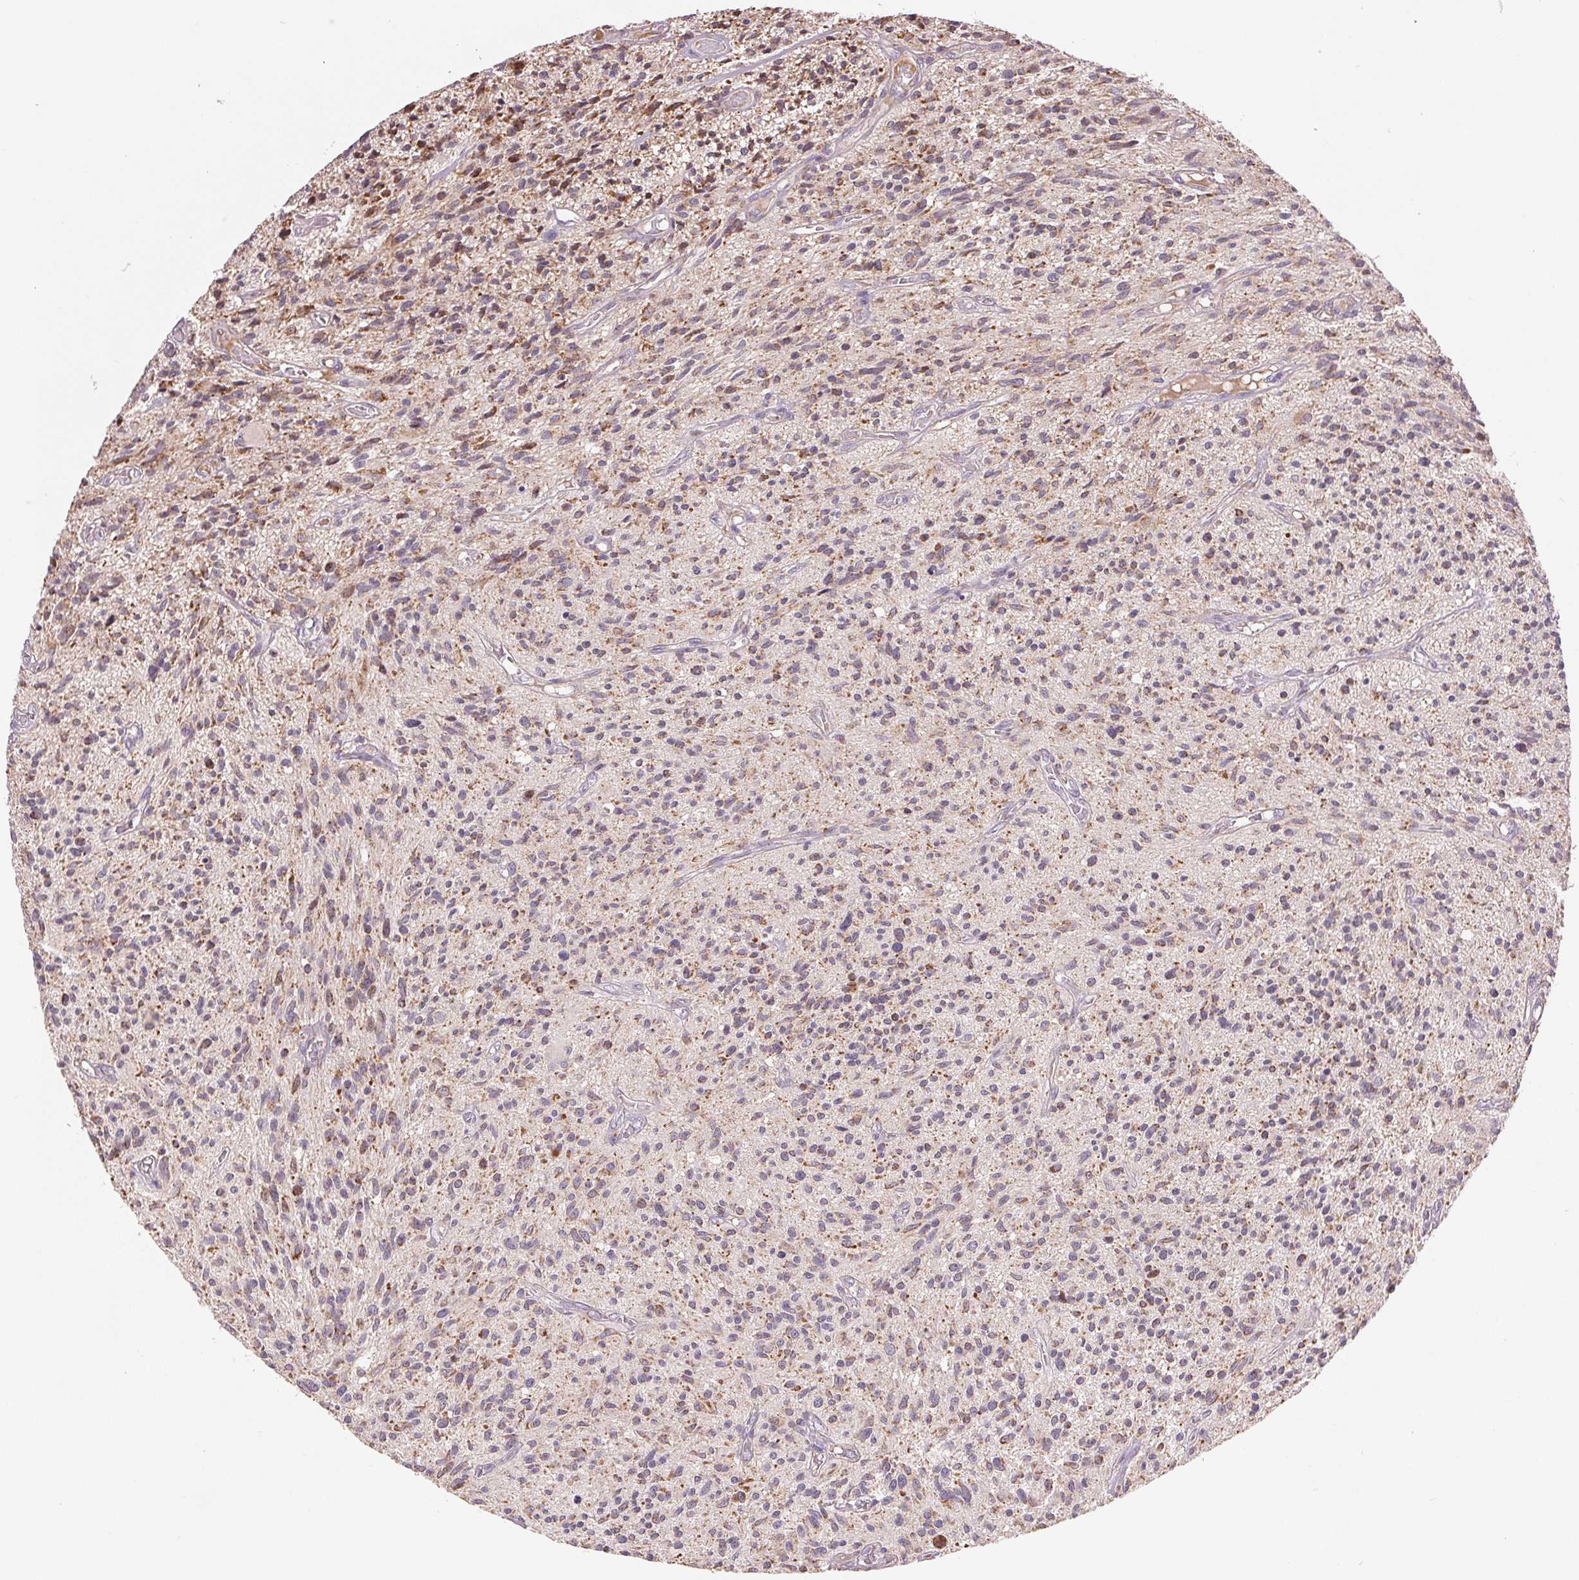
{"staining": {"intensity": "weak", "quantity": "25%-75%", "location": "cytoplasmic/membranous"}, "tissue": "glioma", "cell_type": "Tumor cells", "image_type": "cancer", "snomed": [{"axis": "morphology", "description": "Glioma, malignant, High grade"}, {"axis": "topography", "description": "Brain"}], "caption": "This photomicrograph displays glioma stained with IHC to label a protein in brown. The cytoplasmic/membranous of tumor cells show weak positivity for the protein. Nuclei are counter-stained blue.", "gene": "DGUOK", "patient": {"sex": "male", "age": 75}}